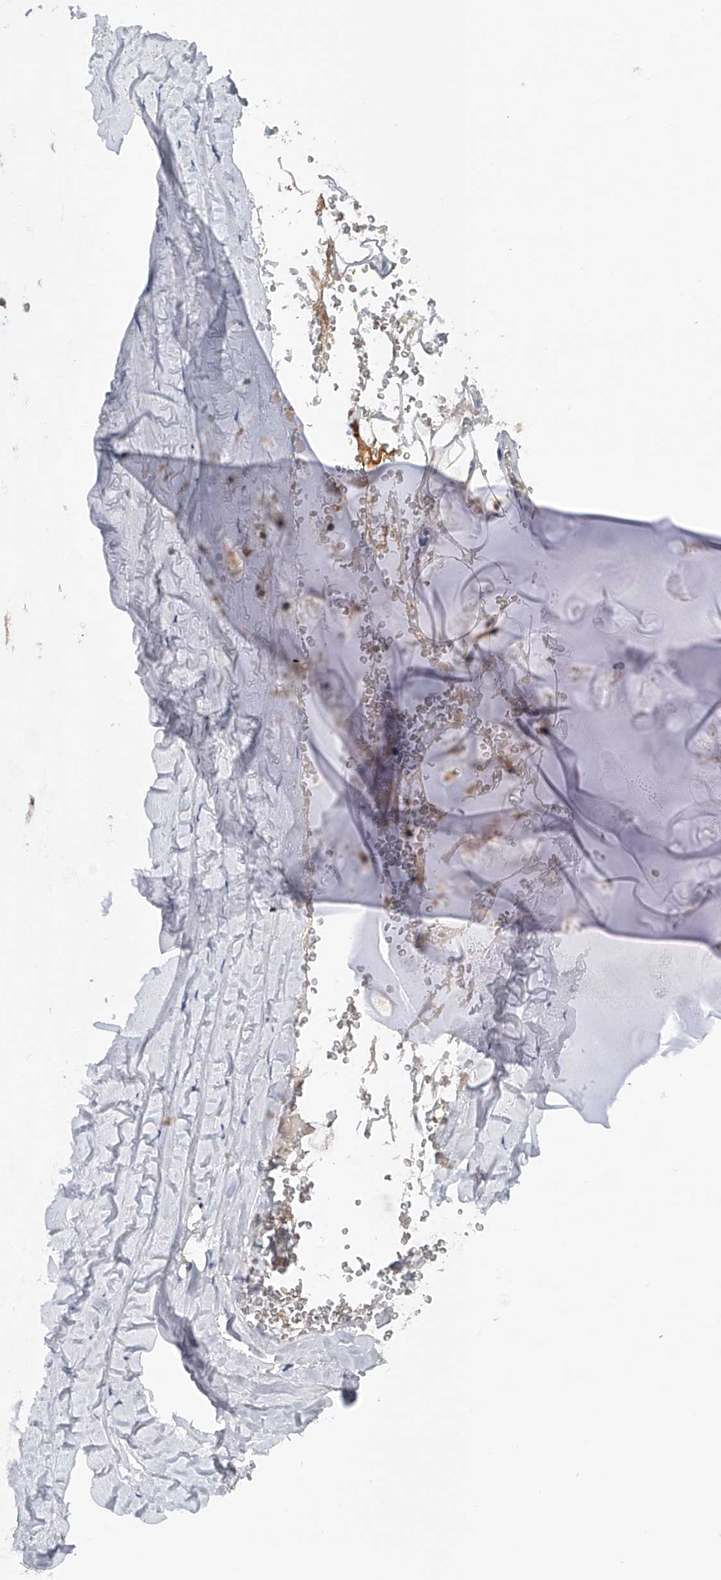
{"staining": {"intensity": "negative", "quantity": "none", "location": "none"}, "tissue": "adipose tissue", "cell_type": "Adipocytes", "image_type": "normal", "snomed": [{"axis": "morphology", "description": "Normal tissue, NOS"}, {"axis": "topography", "description": "Cartilage tissue"}], "caption": "Immunohistochemical staining of unremarkable human adipose tissue shows no significant positivity in adipocytes. The staining is performed using DAB brown chromogen with nuclei counter-stained in using hematoxylin.", "gene": "PGM3", "patient": {"sex": "female", "age": 63}}